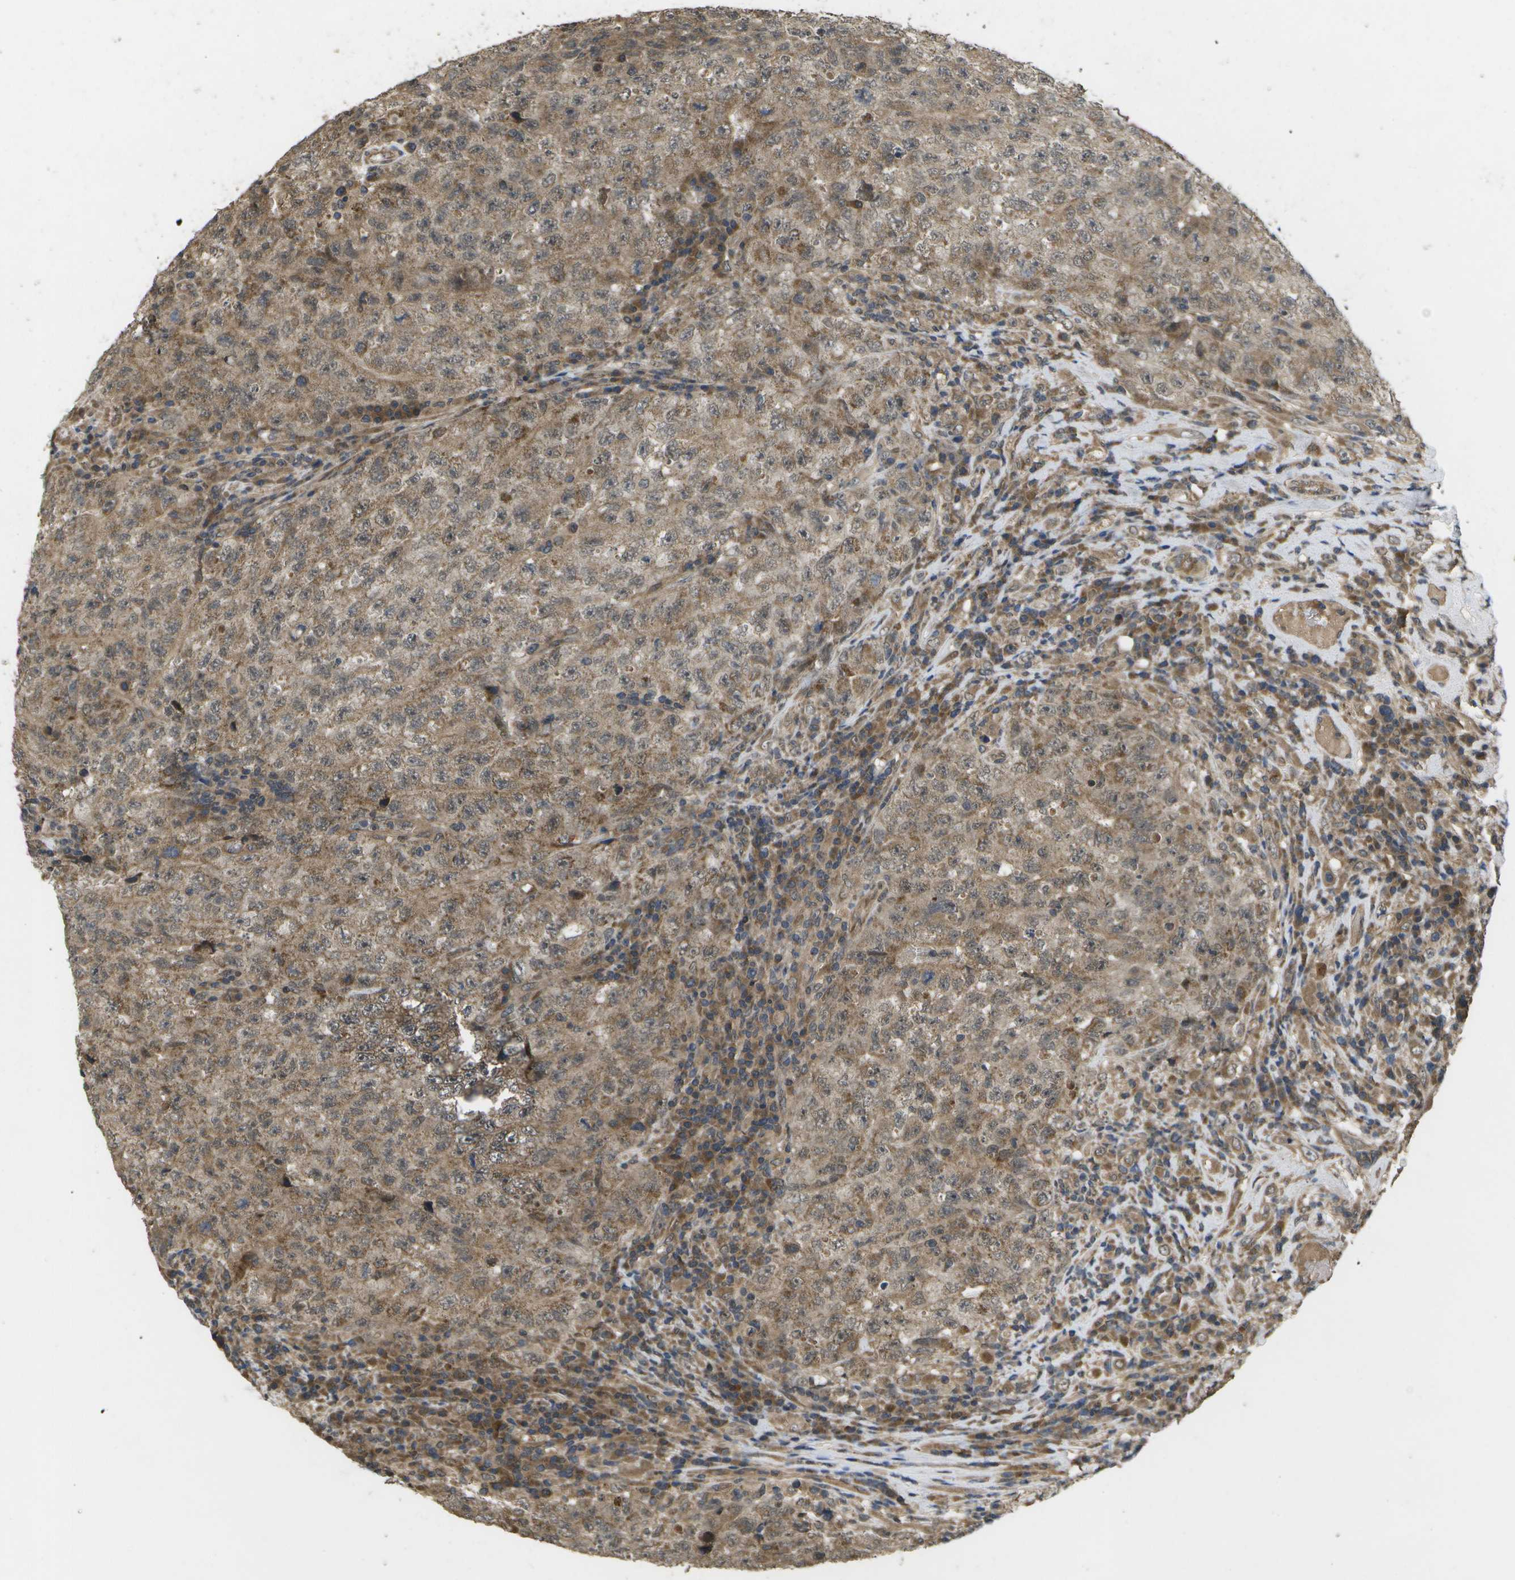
{"staining": {"intensity": "moderate", "quantity": ">75%", "location": "cytoplasmic/membranous"}, "tissue": "testis cancer", "cell_type": "Tumor cells", "image_type": "cancer", "snomed": [{"axis": "morphology", "description": "Necrosis, NOS"}, {"axis": "morphology", "description": "Carcinoma, Embryonal, NOS"}, {"axis": "topography", "description": "Testis"}], "caption": "High-power microscopy captured an immunohistochemistry histopathology image of testis embryonal carcinoma, revealing moderate cytoplasmic/membranous staining in about >75% of tumor cells.", "gene": "ALAS1", "patient": {"sex": "male", "age": 19}}